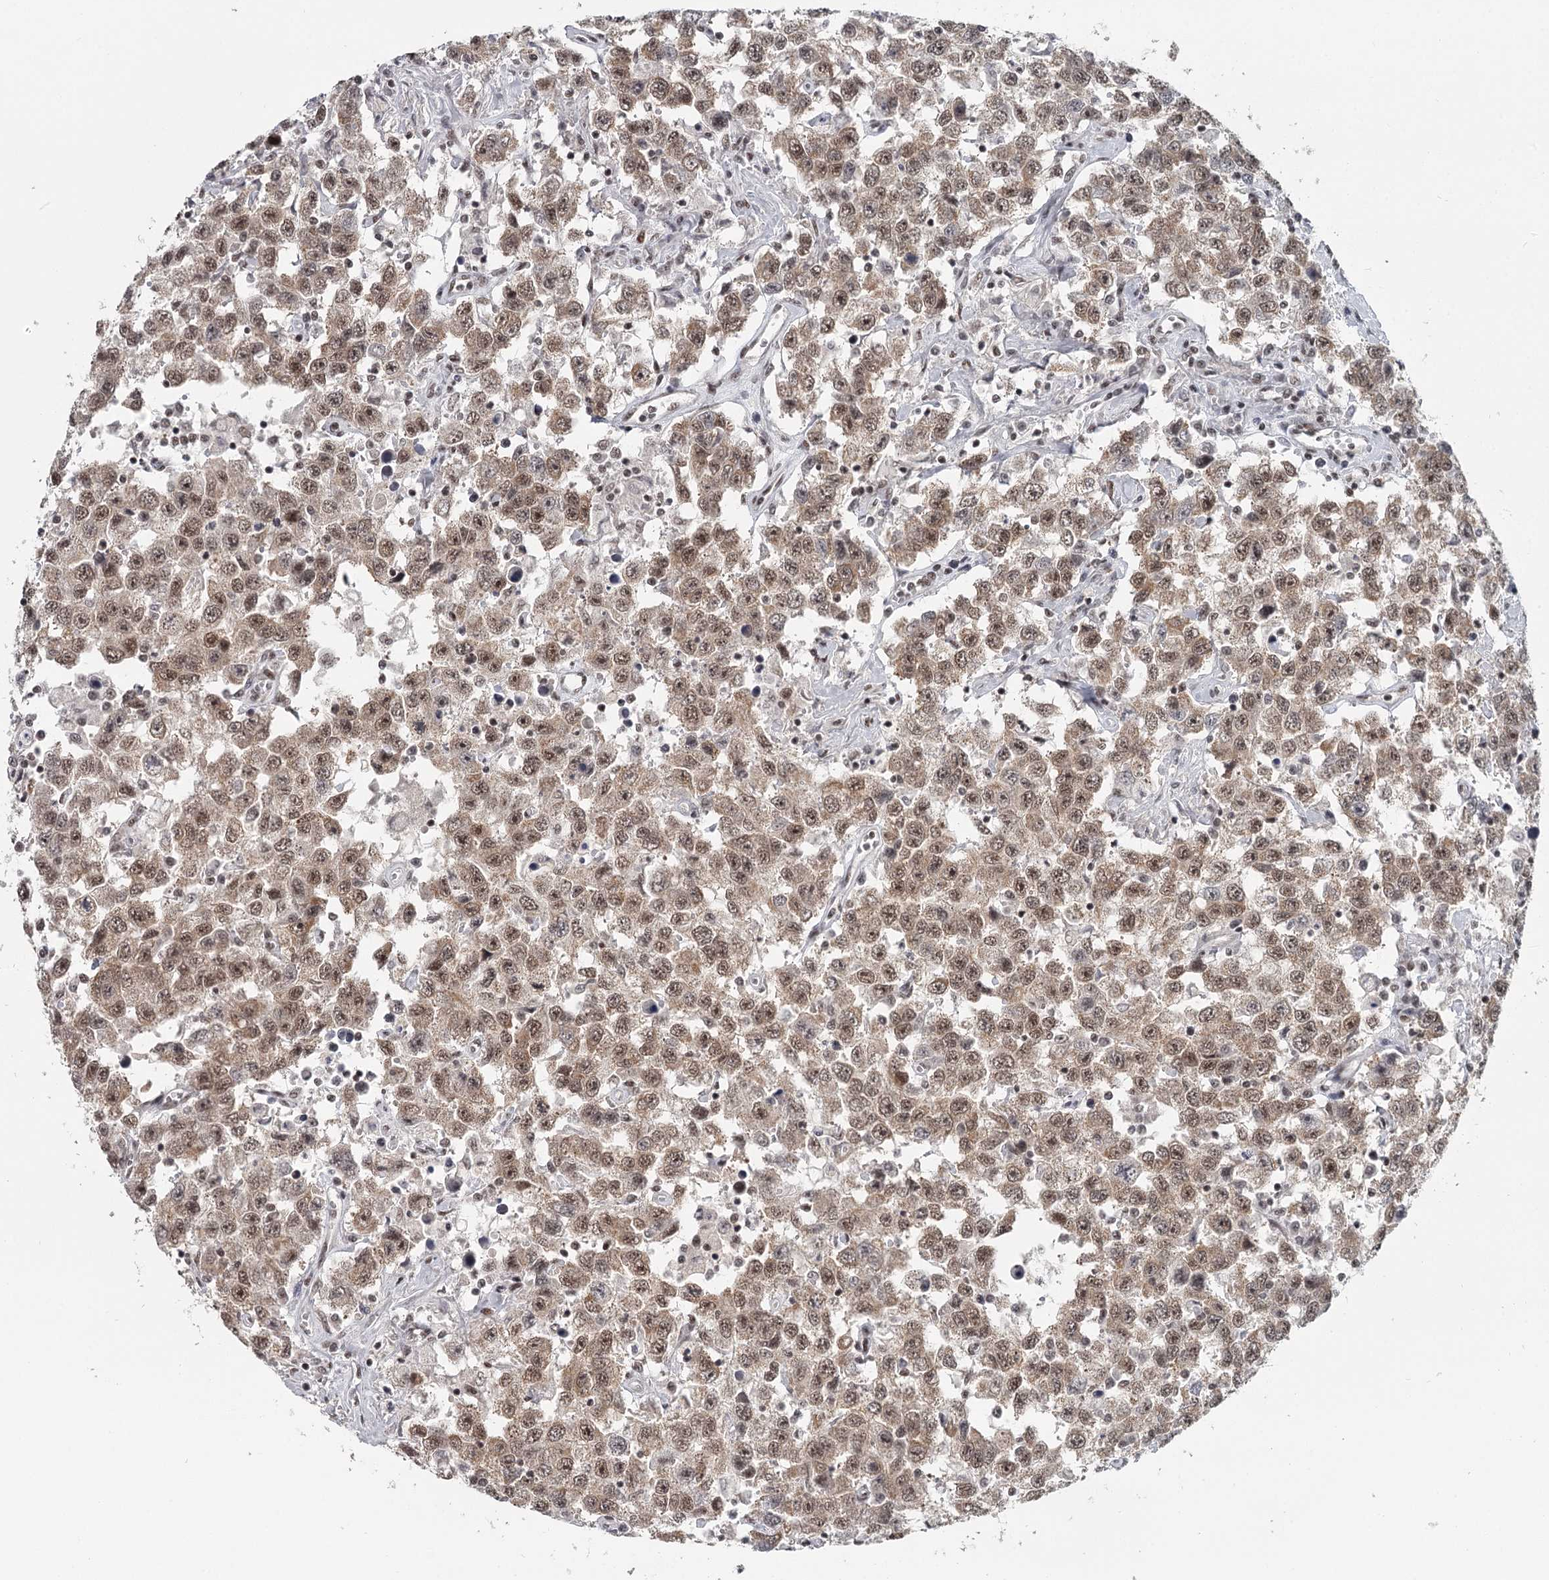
{"staining": {"intensity": "moderate", "quantity": ">75%", "location": "nuclear"}, "tissue": "testis cancer", "cell_type": "Tumor cells", "image_type": "cancer", "snomed": [{"axis": "morphology", "description": "Seminoma, NOS"}, {"axis": "topography", "description": "Testis"}], "caption": "The immunohistochemical stain shows moderate nuclear staining in tumor cells of testis cancer (seminoma) tissue.", "gene": "FAM13C", "patient": {"sex": "male", "age": 41}}